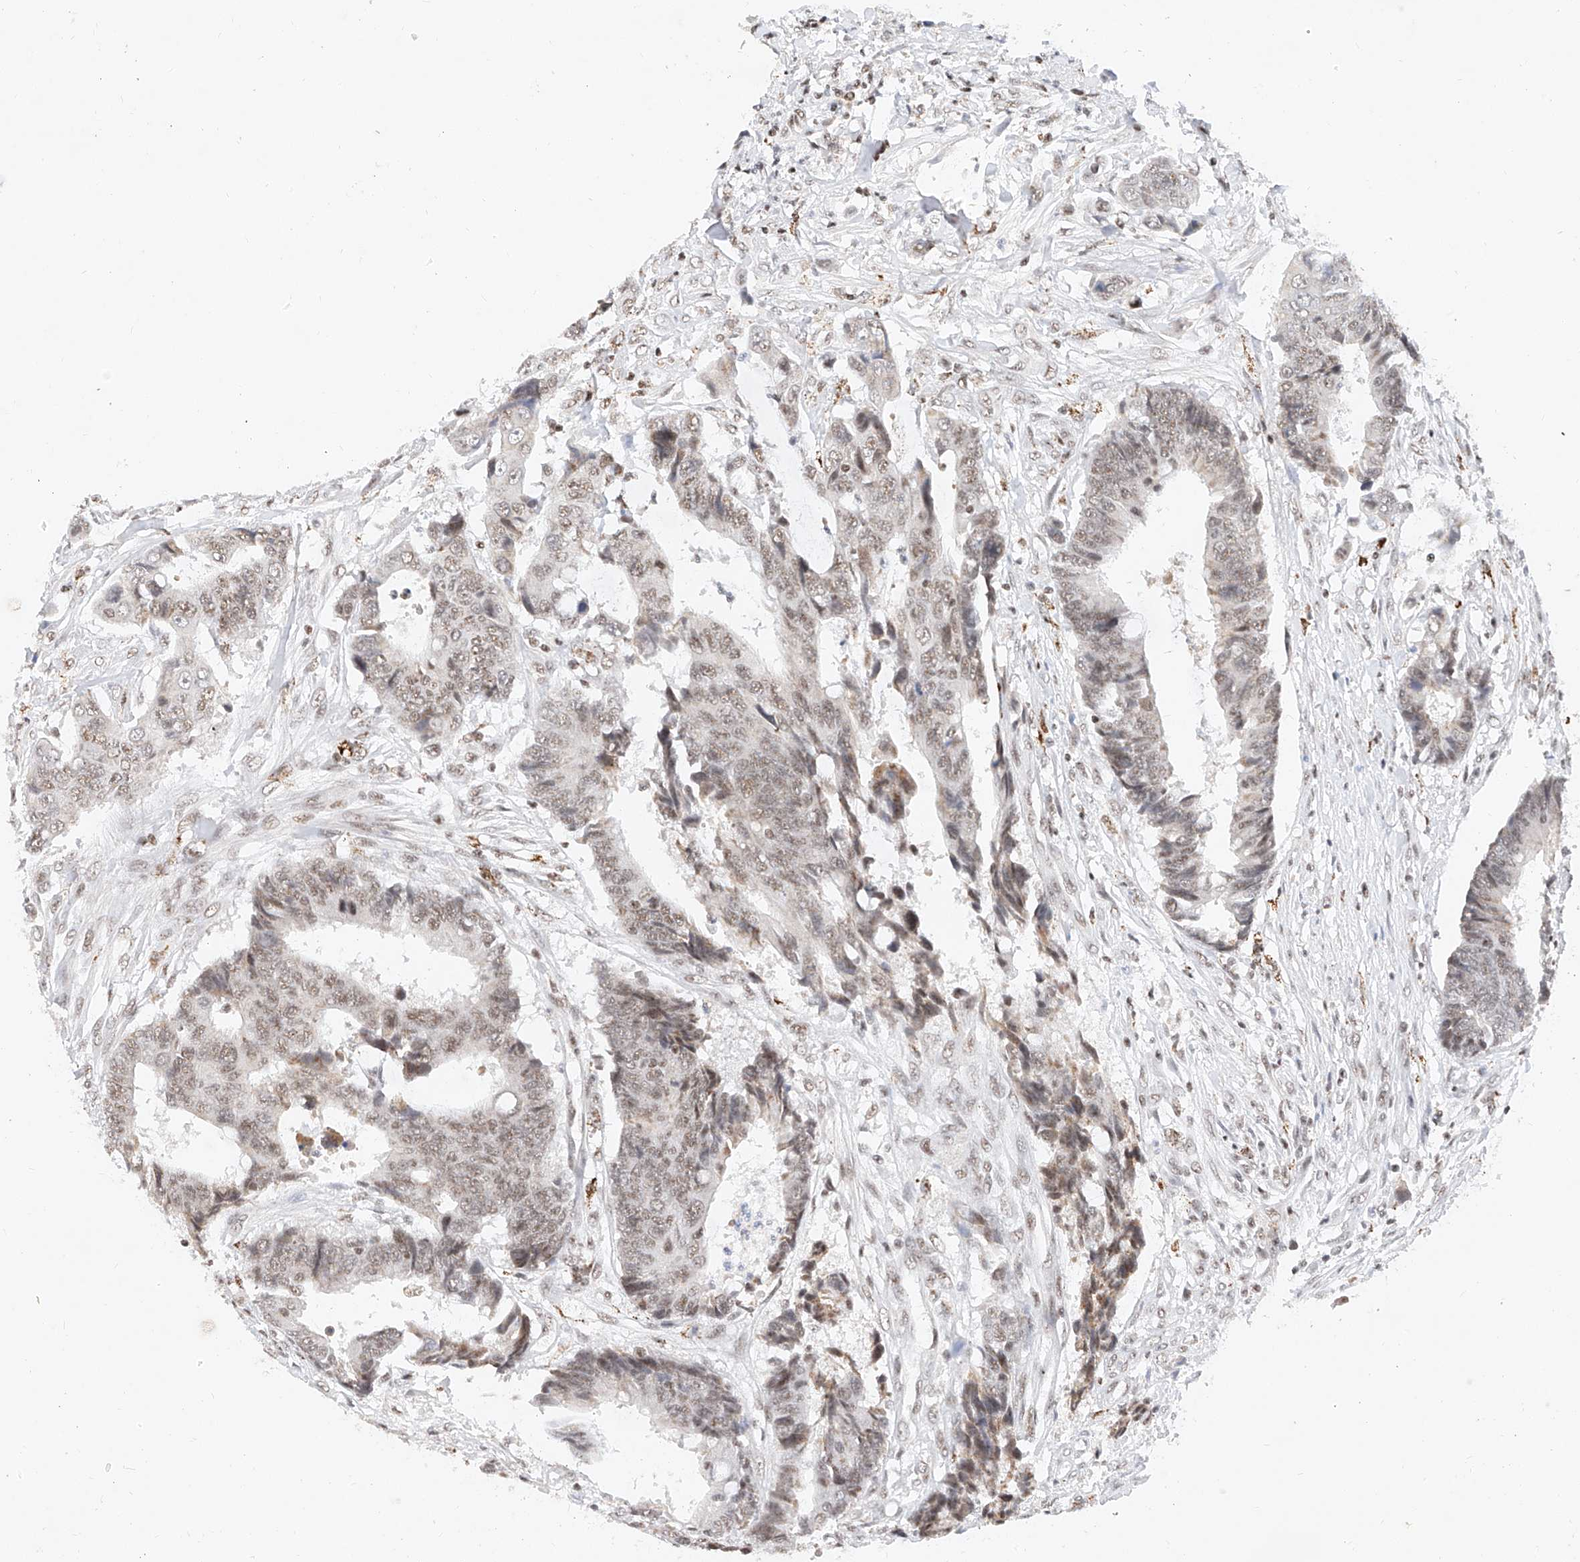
{"staining": {"intensity": "weak", "quantity": ">75%", "location": "nuclear"}, "tissue": "colorectal cancer", "cell_type": "Tumor cells", "image_type": "cancer", "snomed": [{"axis": "morphology", "description": "Adenocarcinoma, NOS"}, {"axis": "topography", "description": "Rectum"}], "caption": "Immunohistochemical staining of colorectal adenocarcinoma displays low levels of weak nuclear positivity in approximately >75% of tumor cells.", "gene": "NRF1", "patient": {"sex": "male", "age": 84}}